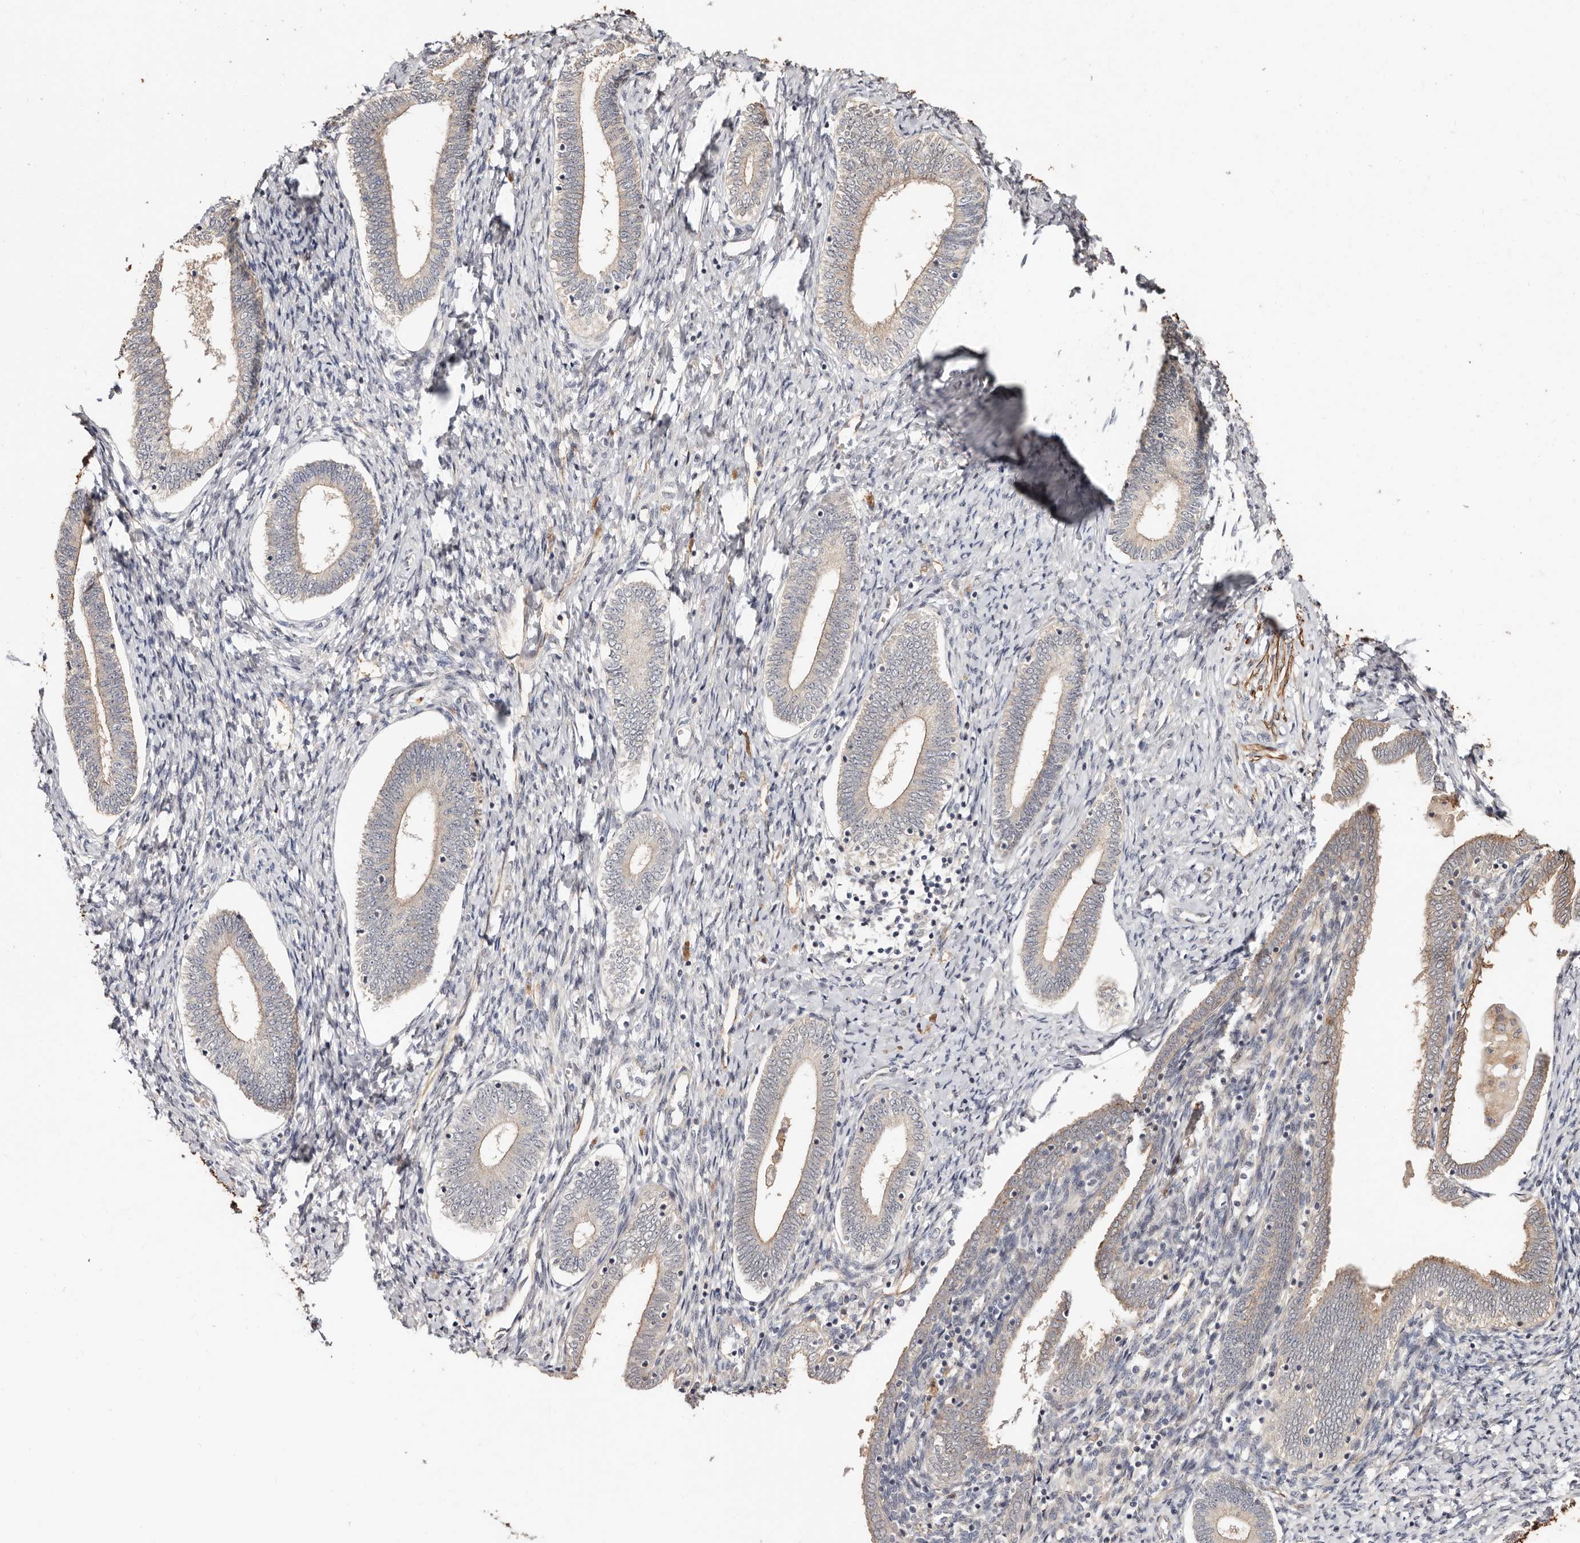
{"staining": {"intensity": "weak", "quantity": "<25%", "location": "cytoplasmic/membranous"}, "tissue": "endometrium", "cell_type": "Cells in endometrial stroma", "image_type": "normal", "snomed": [{"axis": "morphology", "description": "Normal tissue, NOS"}, {"axis": "topography", "description": "Endometrium"}], "caption": "IHC of unremarkable human endometrium demonstrates no positivity in cells in endometrial stroma. (DAB immunohistochemistry visualized using brightfield microscopy, high magnification).", "gene": "TRIP13", "patient": {"sex": "female", "age": 72}}